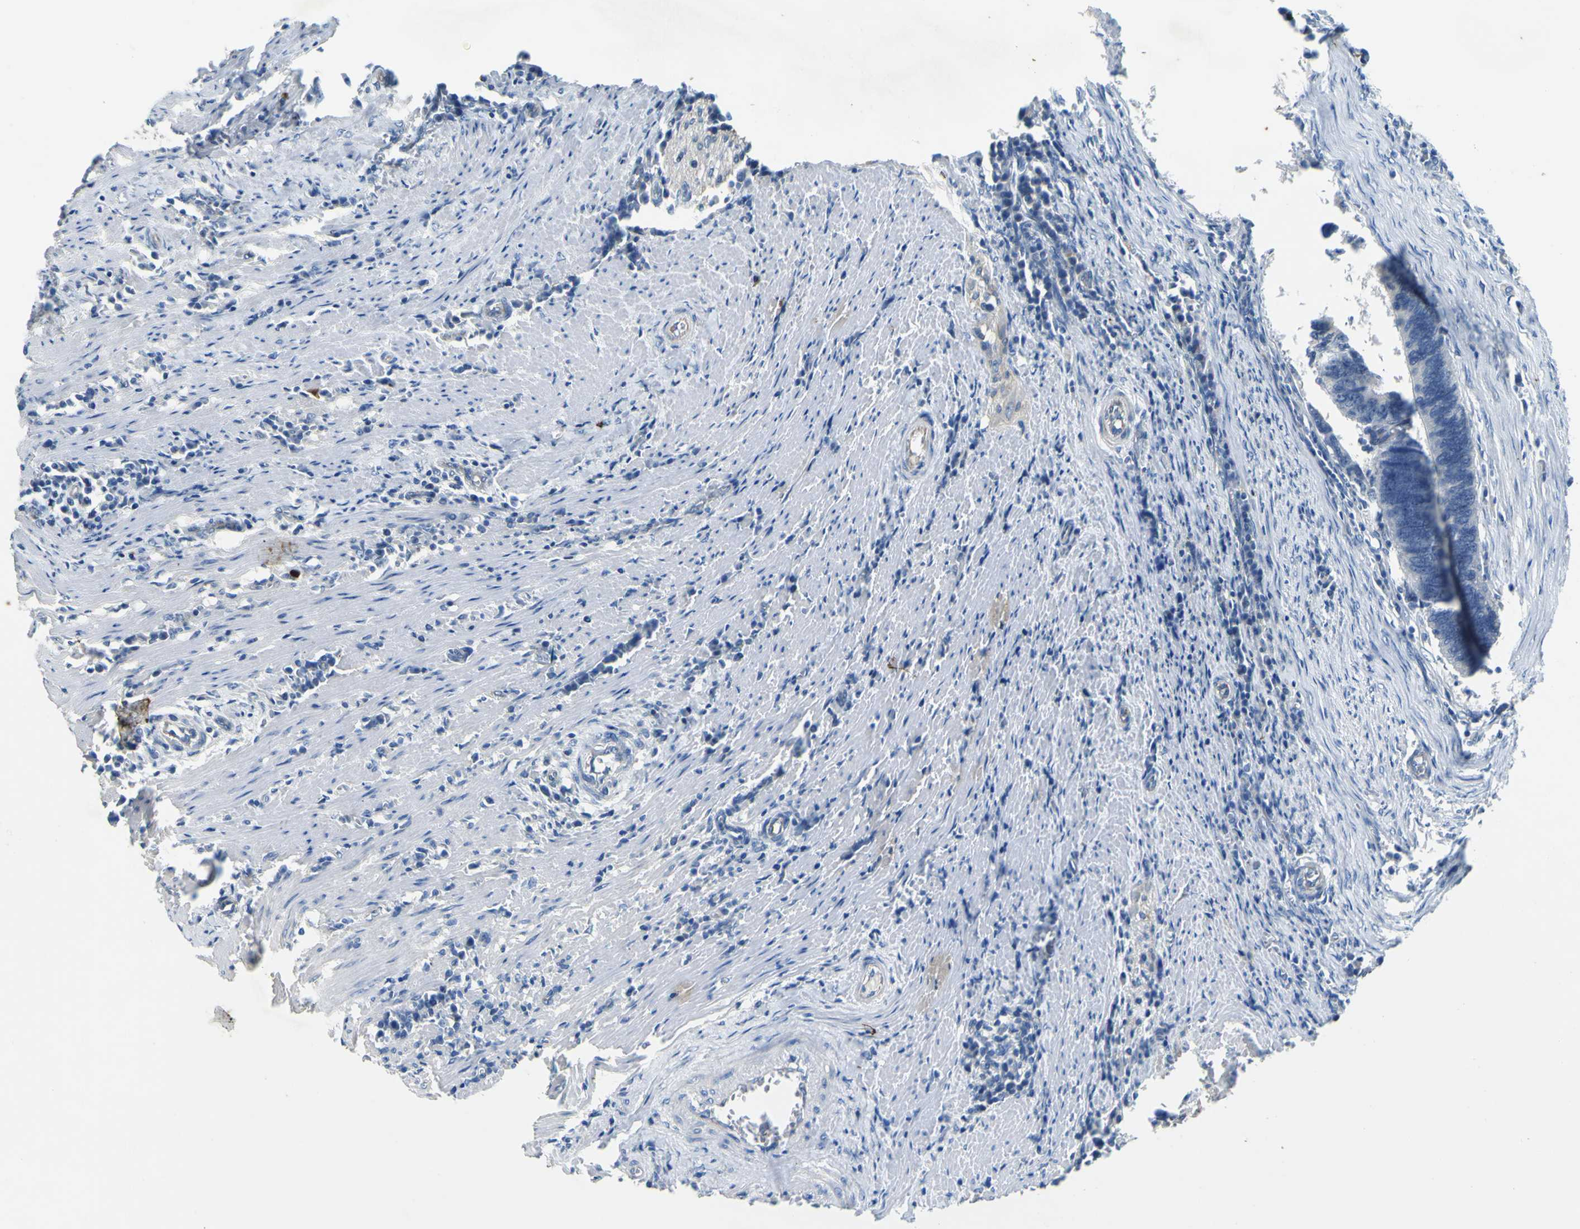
{"staining": {"intensity": "negative", "quantity": "none", "location": "none"}, "tissue": "colorectal cancer", "cell_type": "Tumor cells", "image_type": "cancer", "snomed": [{"axis": "morphology", "description": "Adenocarcinoma, NOS"}, {"axis": "topography", "description": "Colon"}], "caption": "High magnification brightfield microscopy of colorectal cancer stained with DAB (brown) and counterstained with hematoxylin (blue): tumor cells show no significant expression.", "gene": "LDLR", "patient": {"sex": "male", "age": 72}}